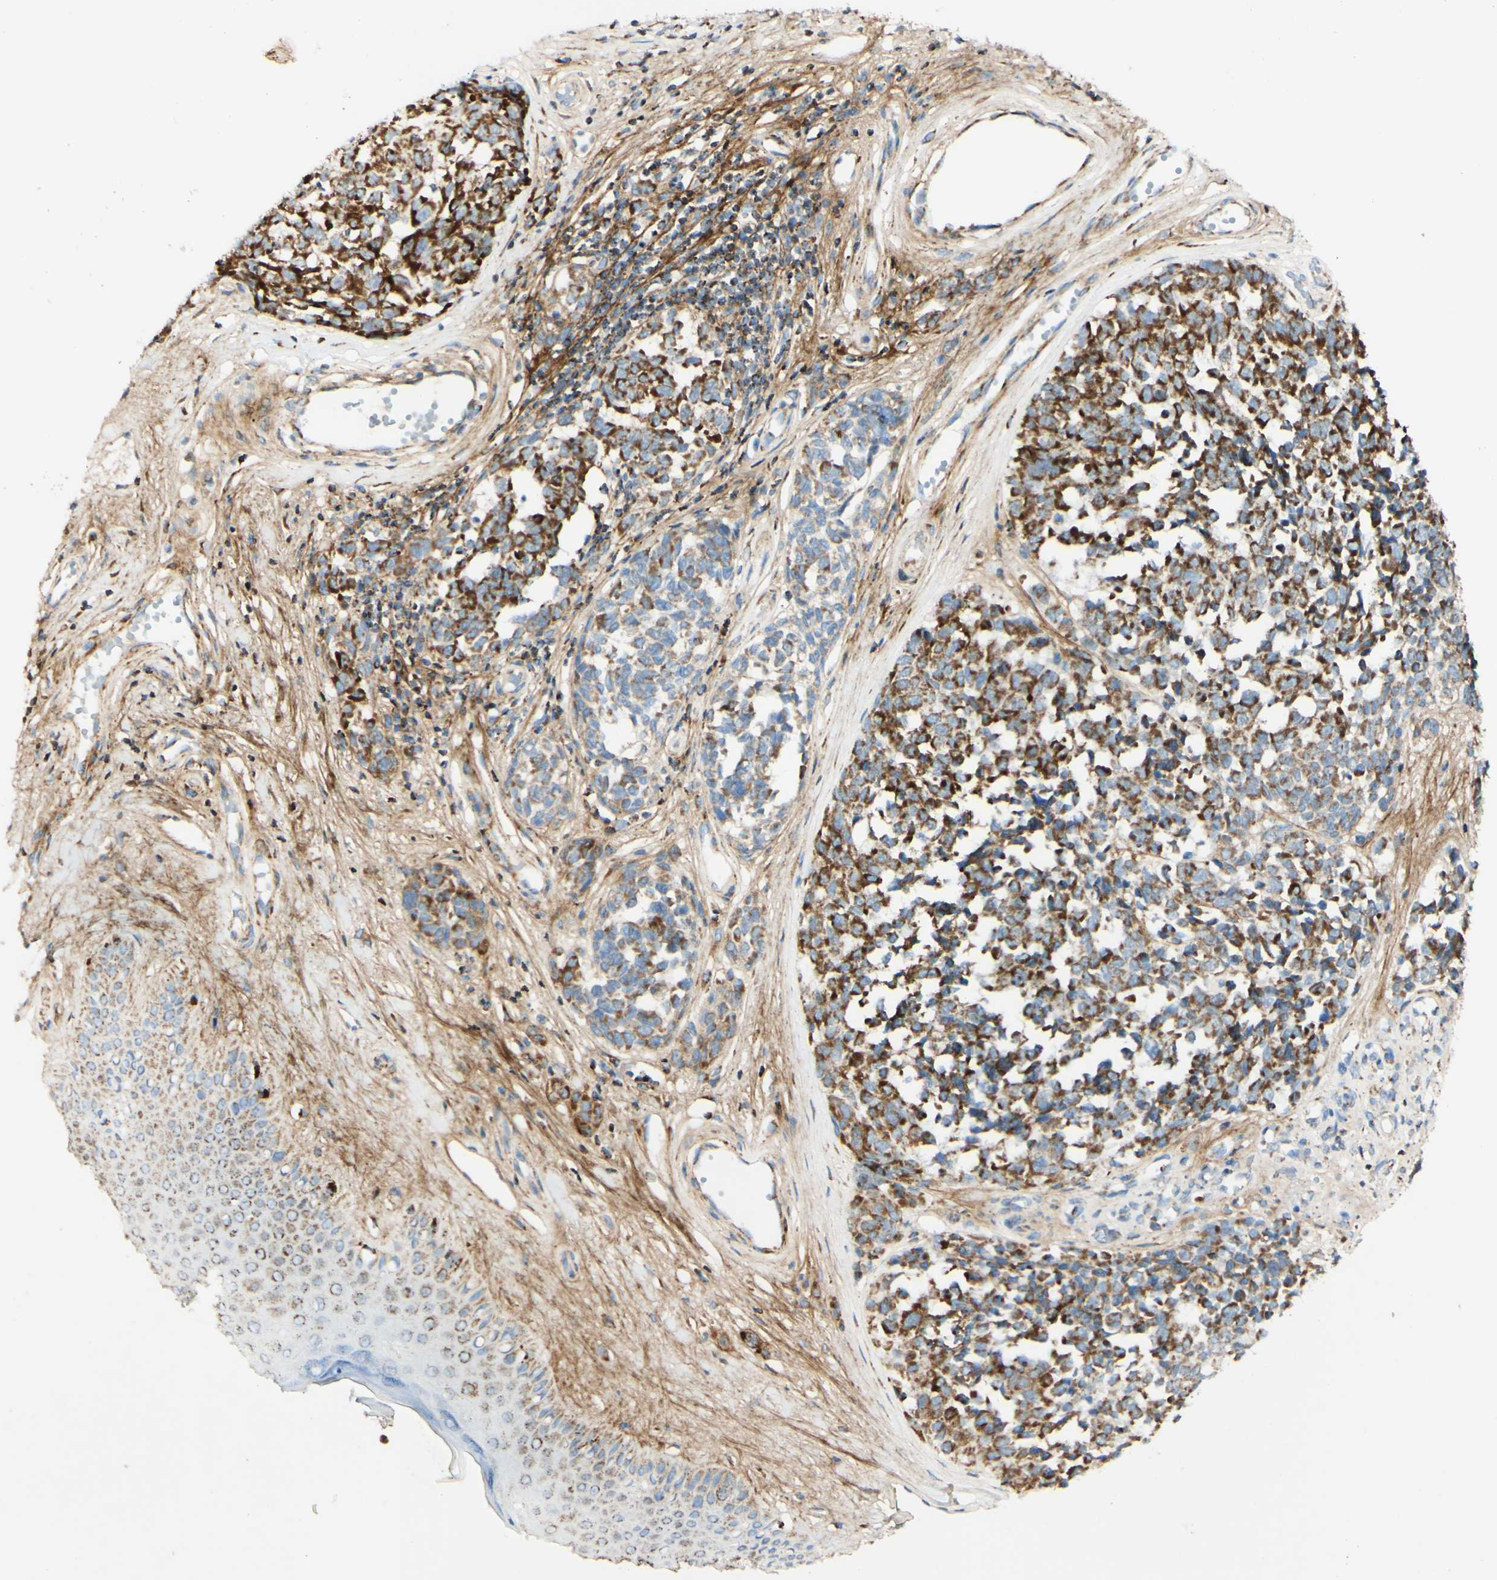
{"staining": {"intensity": "strong", "quantity": ">75%", "location": "cytoplasmic/membranous"}, "tissue": "melanoma", "cell_type": "Tumor cells", "image_type": "cancer", "snomed": [{"axis": "morphology", "description": "Malignant melanoma, NOS"}, {"axis": "topography", "description": "Skin"}], "caption": "Immunohistochemical staining of melanoma demonstrates strong cytoplasmic/membranous protein positivity in about >75% of tumor cells.", "gene": "OXCT1", "patient": {"sex": "female", "age": 64}}